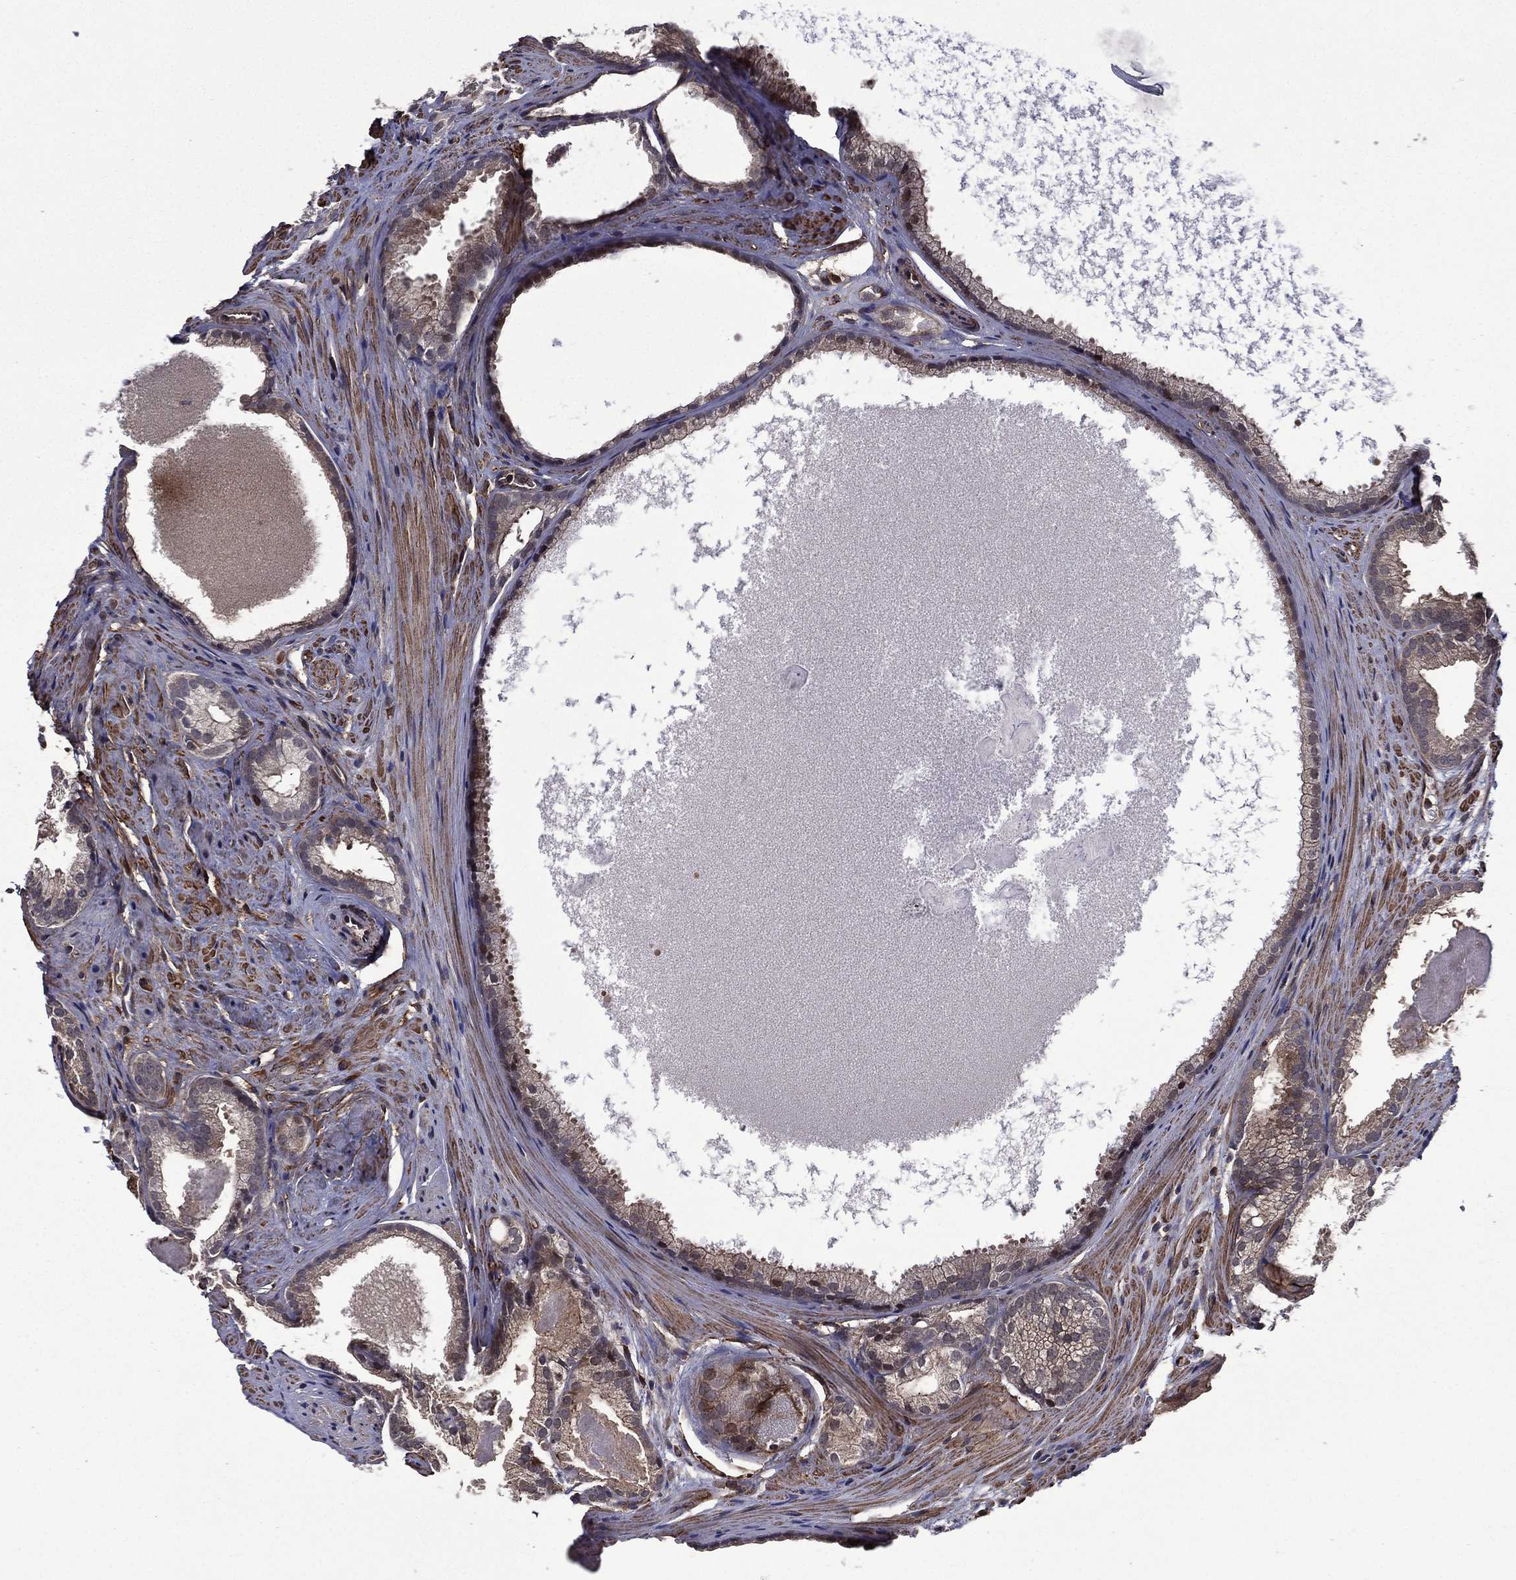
{"staining": {"intensity": "moderate", "quantity": "<25%", "location": "cytoplasmic/membranous"}, "tissue": "prostate cancer", "cell_type": "Tumor cells", "image_type": "cancer", "snomed": [{"axis": "morphology", "description": "Adenocarcinoma, High grade"}, {"axis": "topography", "description": "Prostate and seminal vesicle, NOS"}], "caption": "Adenocarcinoma (high-grade) (prostate) stained with IHC exhibits moderate cytoplasmic/membranous expression in about <25% of tumor cells. Using DAB (brown) and hematoxylin (blue) stains, captured at high magnification using brightfield microscopy.", "gene": "PLPP3", "patient": {"sex": "male", "age": 62}}